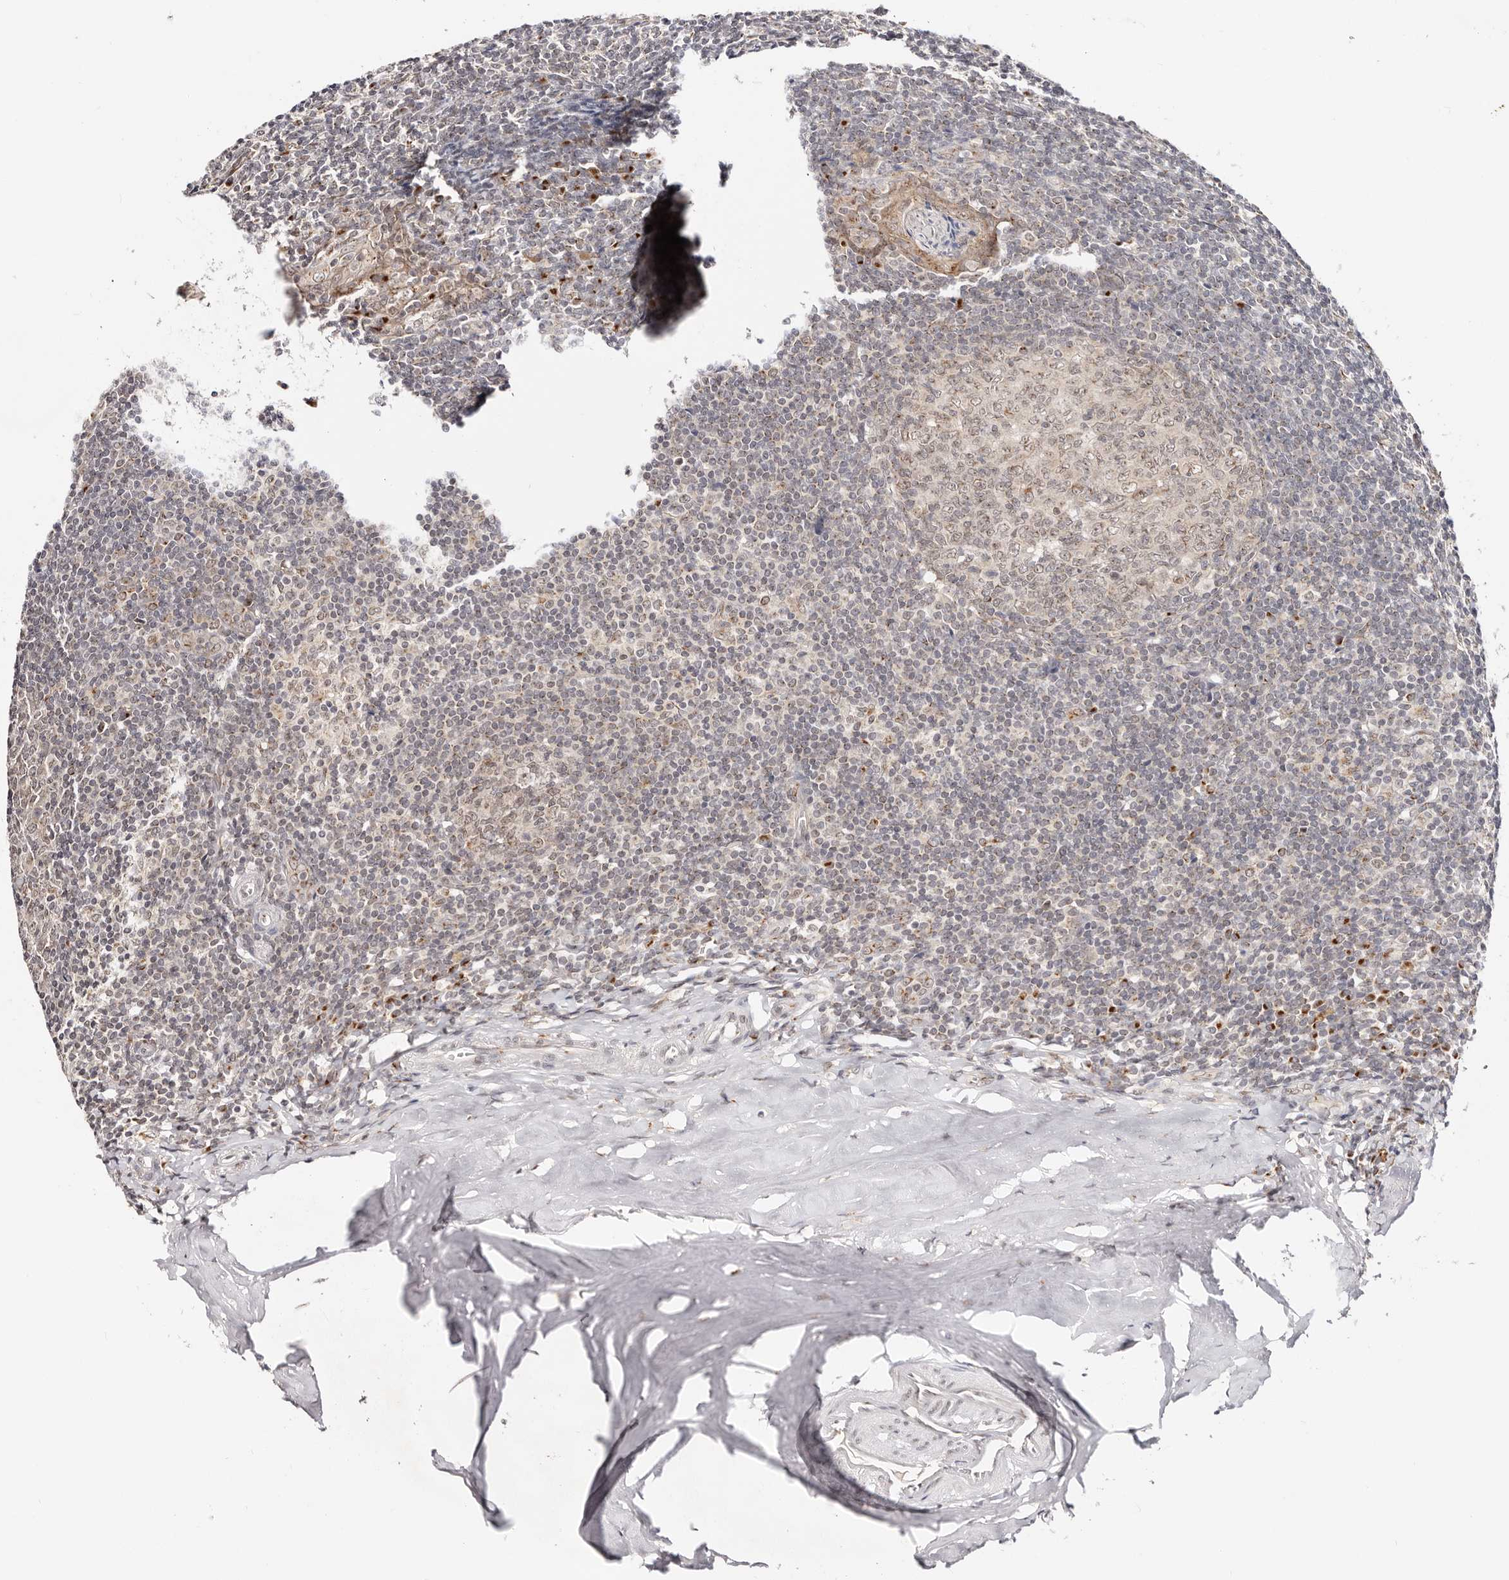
{"staining": {"intensity": "moderate", "quantity": "<25%", "location": "cytoplasmic/membranous,nuclear"}, "tissue": "tonsil", "cell_type": "Germinal center cells", "image_type": "normal", "snomed": [{"axis": "morphology", "description": "Normal tissue, NOS"}, {"axis": "topography", "description": "Tonsil"}], "caption": "The photomicrograph exhibits immunohistochemical staining of normal tonsil. There is moderate cytoplasmic/membranous,nuclear staining is present in about <25% of germinal center cells.", "gene": "VIPAS39", "patient": {"sex": "male", "age": 37}}